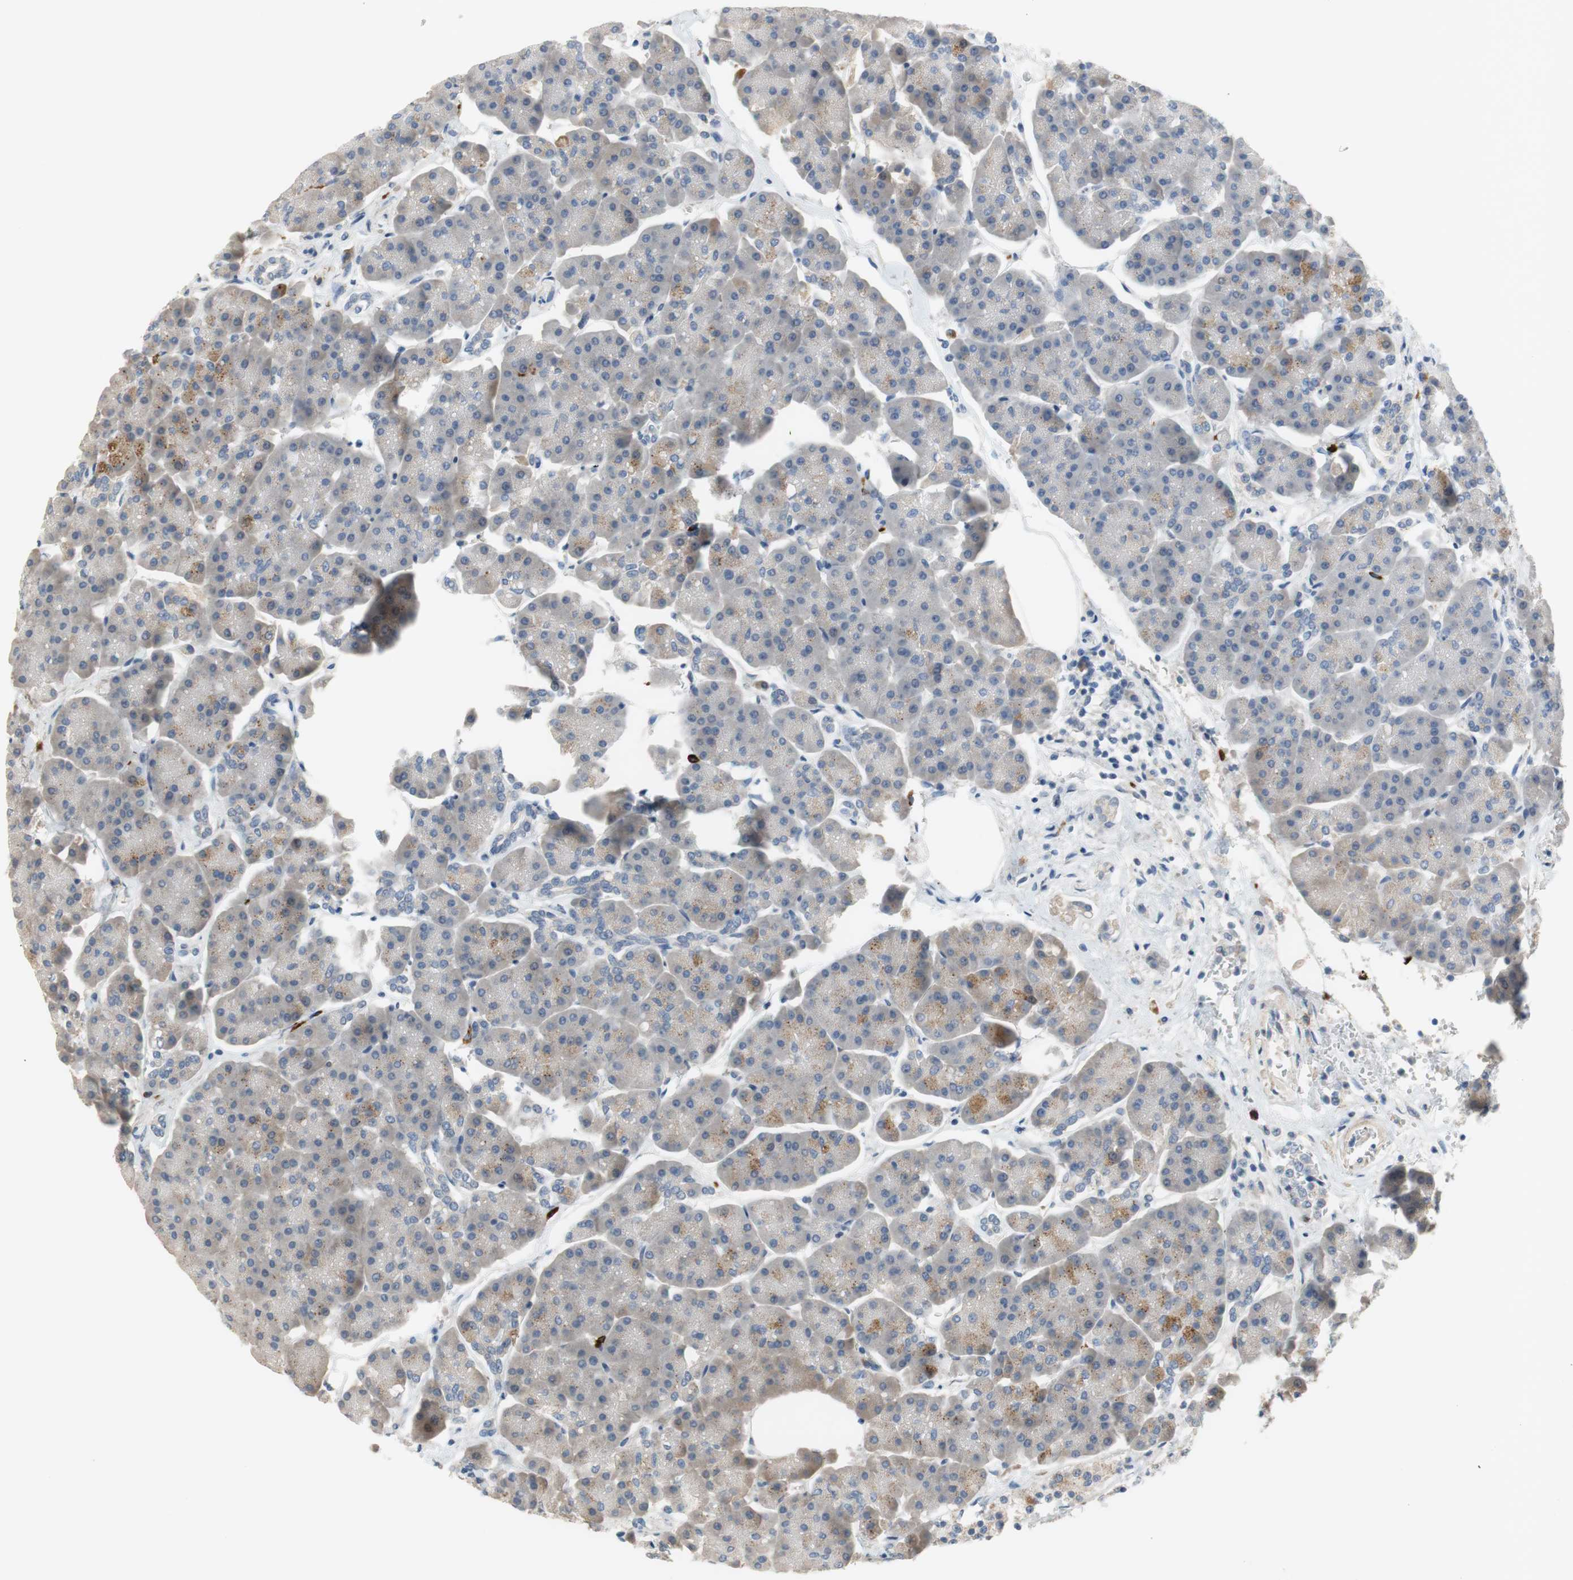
{"staining": {"intensity": "weak", "quantity": ">75%", "location": "cytoplasmic/membranous"}, "tissue": "pancreas", "cell_type": "Exocrine glandular cells", "image_type": "normal", "snomed": [{"axis": "morphology", "description": "Normal tissue, NOS"}, {"axis": "topography", "description": "Pancreas"}], "caption": "Immunohistochemistry (IHC) photomicrograph of normal pancreas: human pancreas stained using immunohistochemistry reveals low levels of weak protein expression localized specifically in the cytoplasmic/membranous of exocrine glandular cells, appearing as a cytoplasmic/membranous brown color.", "gene": "COL12A1", "patient": {"sex": "female", "age": 70}}